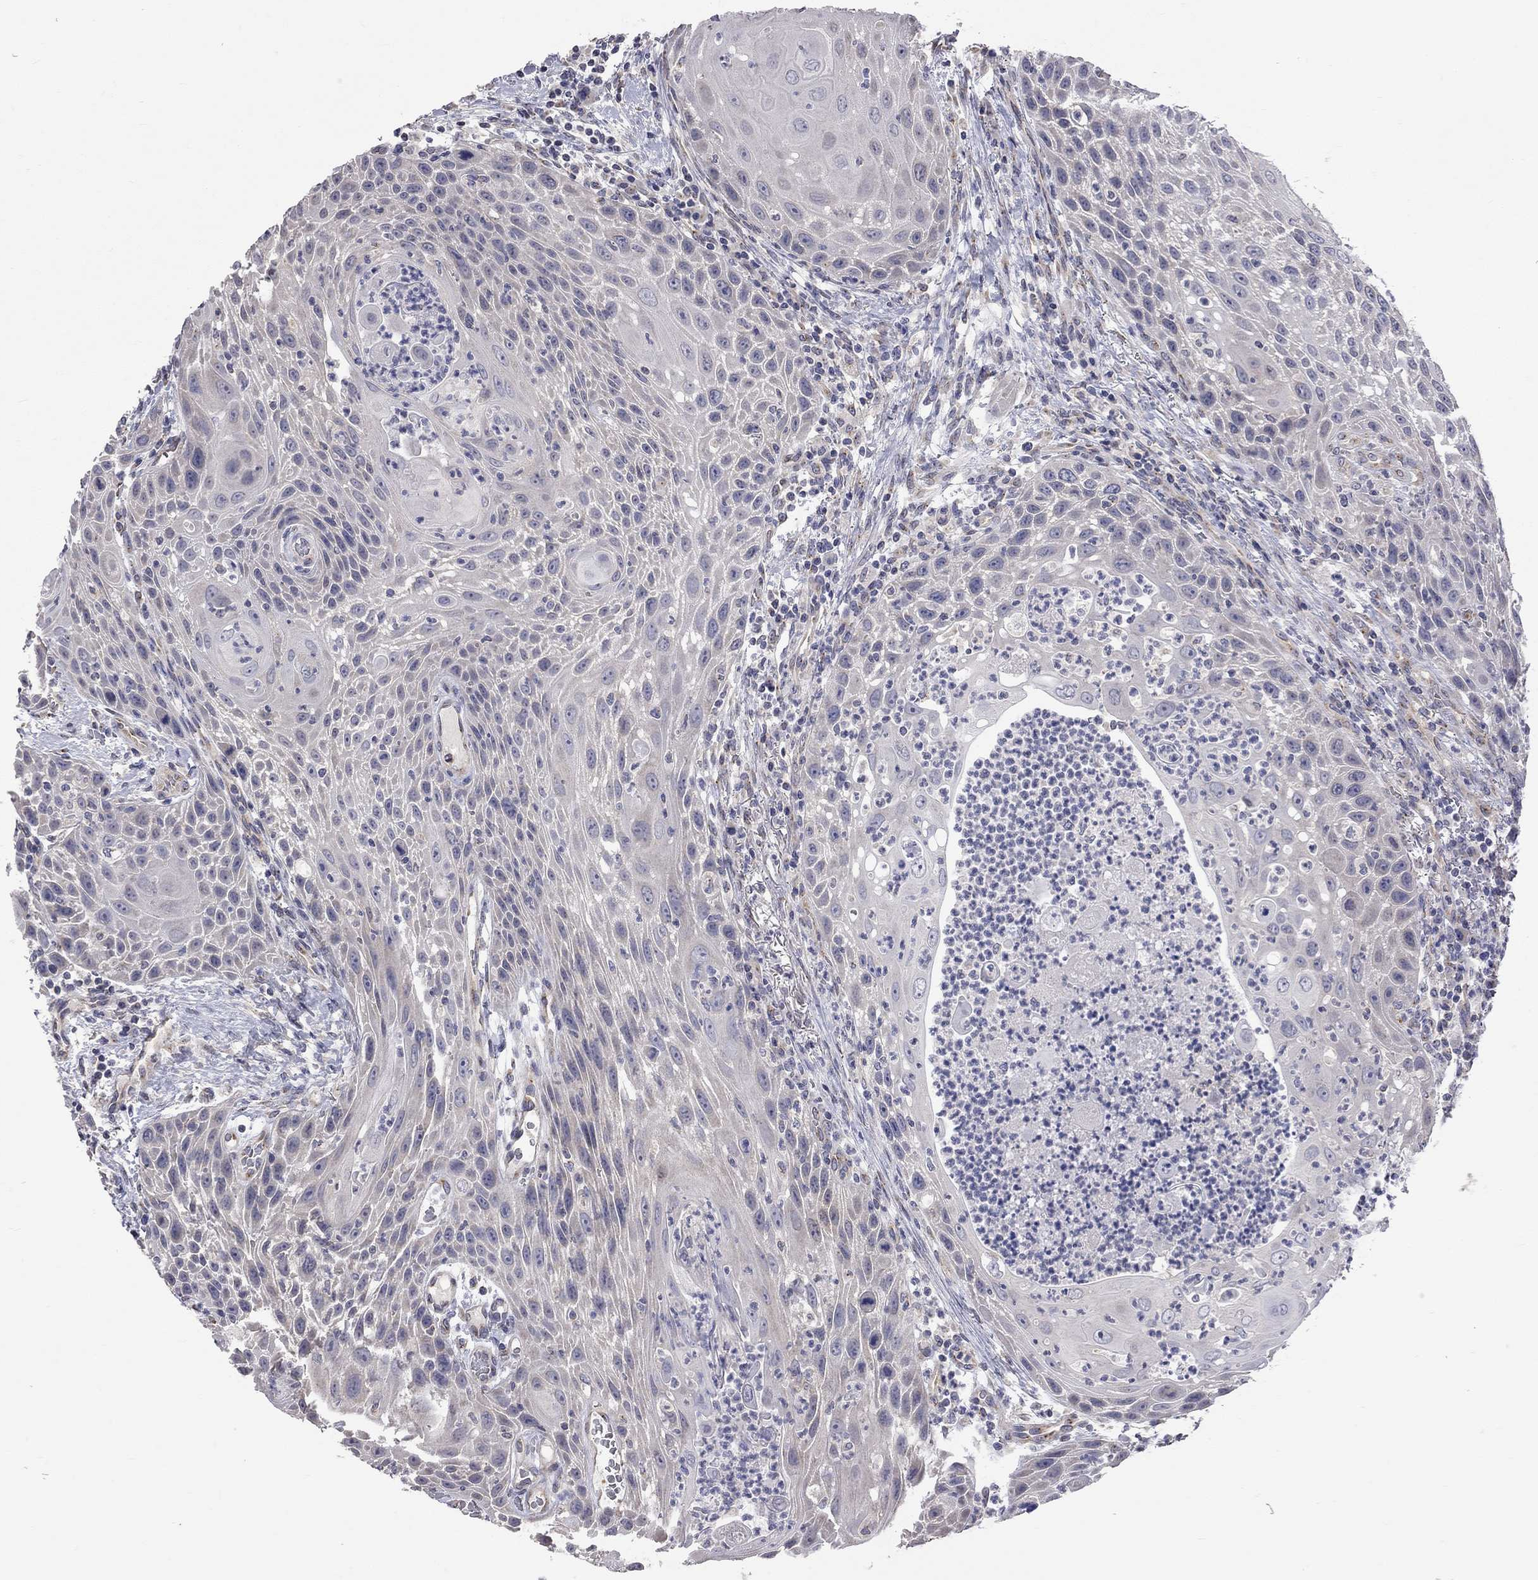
{"staining": {"intensity": "negative", "quantity": "none", "location": "none"}, "tissue": "head and neck cancer", "cell_type": "Tumor cells", "image_type": "cancer", "snomed": [{"axis": "morphology", "description": "Squamous cell carcinoma, NOS"}, {"axis": "topography", "description": "Head-Neck"}], "caption": "The histopathology image exhibits no significant expression in tumor cells of head and neck cancer. The staining is performed using DAB (3,3'-diaminobenzidine) brown chromogen with nuclei counter-stained in using hematoxylin.", "gene": "OPRK1", "patient": {"sex": "male", "age": 69}}